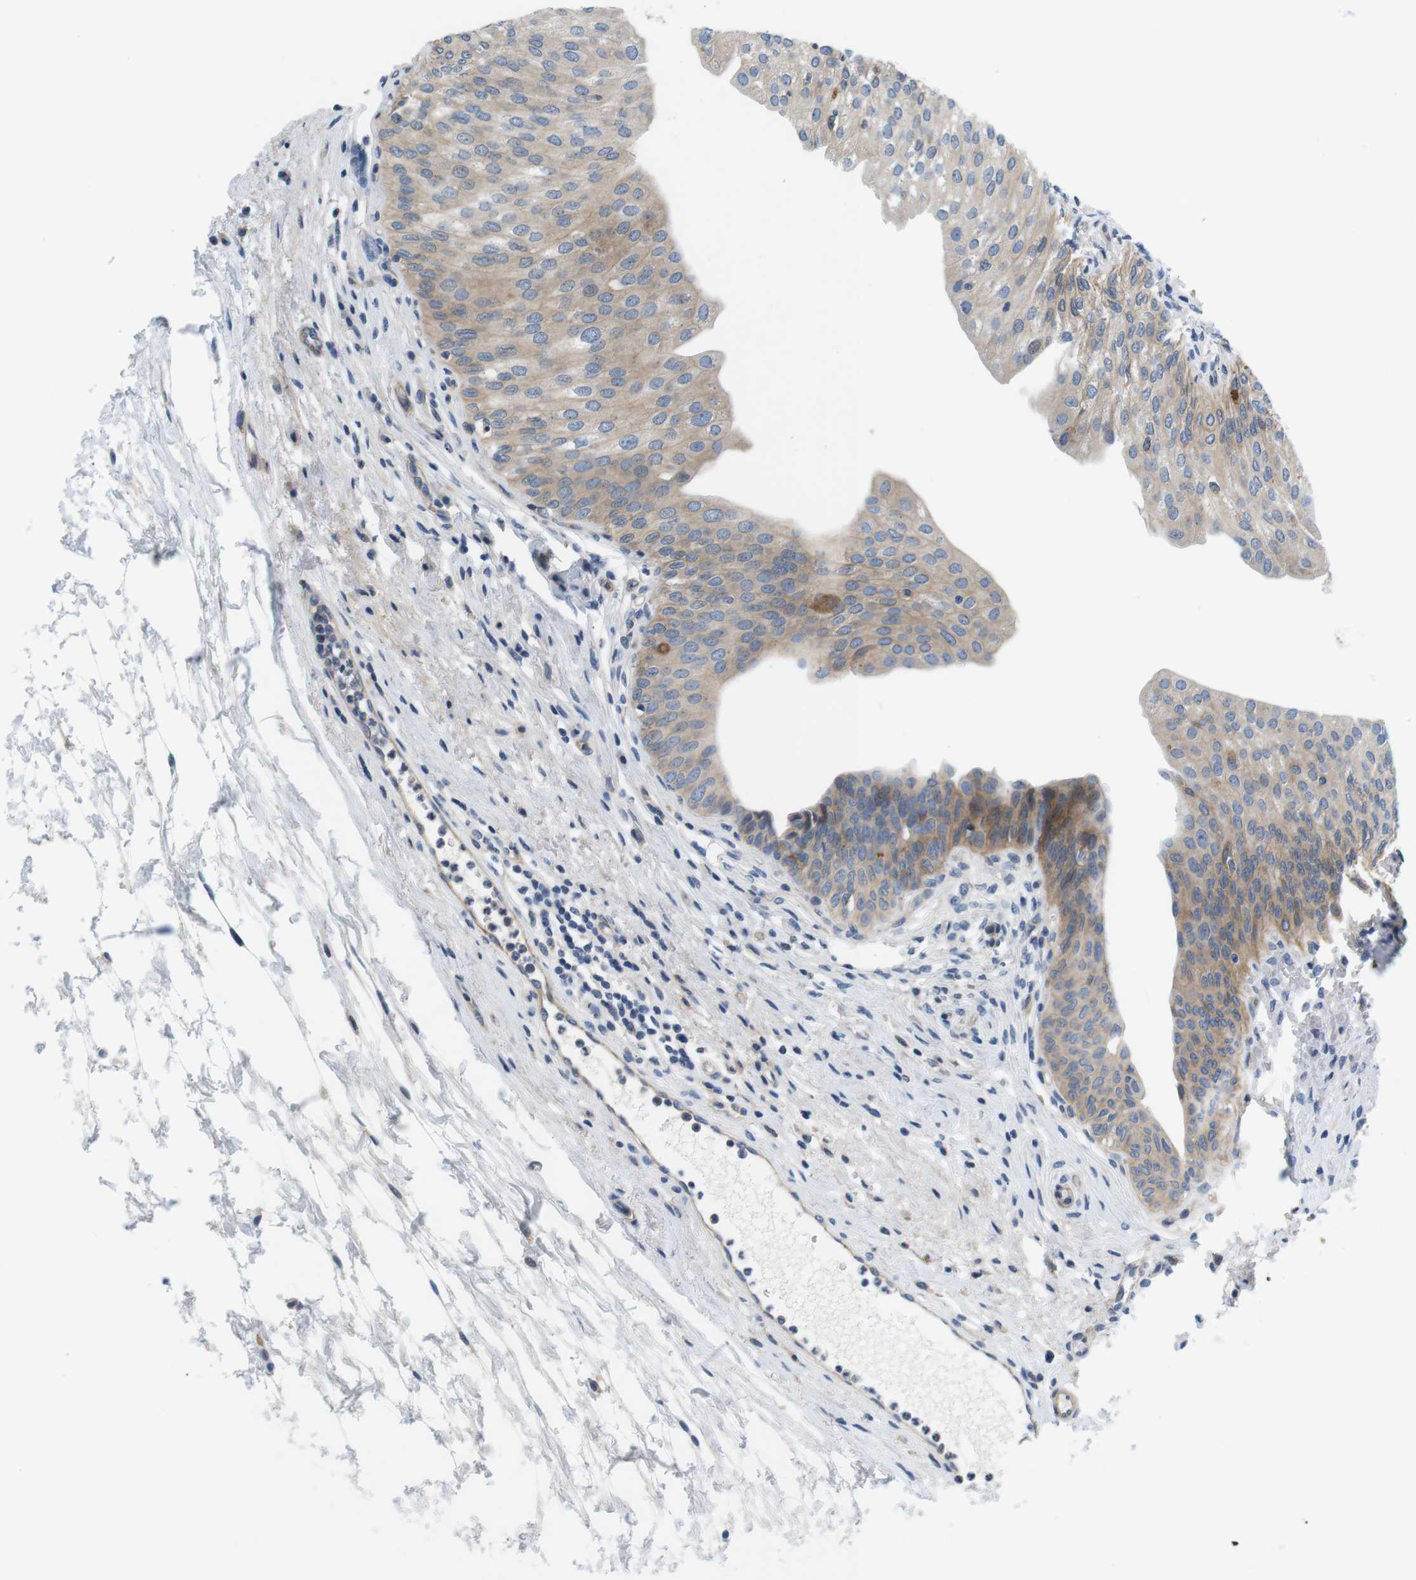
{"staining": {"intensity": "weak", "quantity": "25%-75%", "location": "cytoplasmic/membranous"}, "tissue": "urinary bladder", "cell_type": "Urothelial cells", "image_type": "normal", "snomed": [{"axis": "morphology", "description": "Normal tissue, NOS"}, {"axis": "topography", "description": "Urinary bladder"}], "caption": "Urinary bladder stained with immunohistochemistry (IHC) shows weak cytoplasmic/membranous positivity in approximately 25%-75% of urothelial cells. The protein is shown in brown color, while the nuclei are stained blue.", "gene": "SLC30A1", "patient": {"sex": "male", "age": 46}}